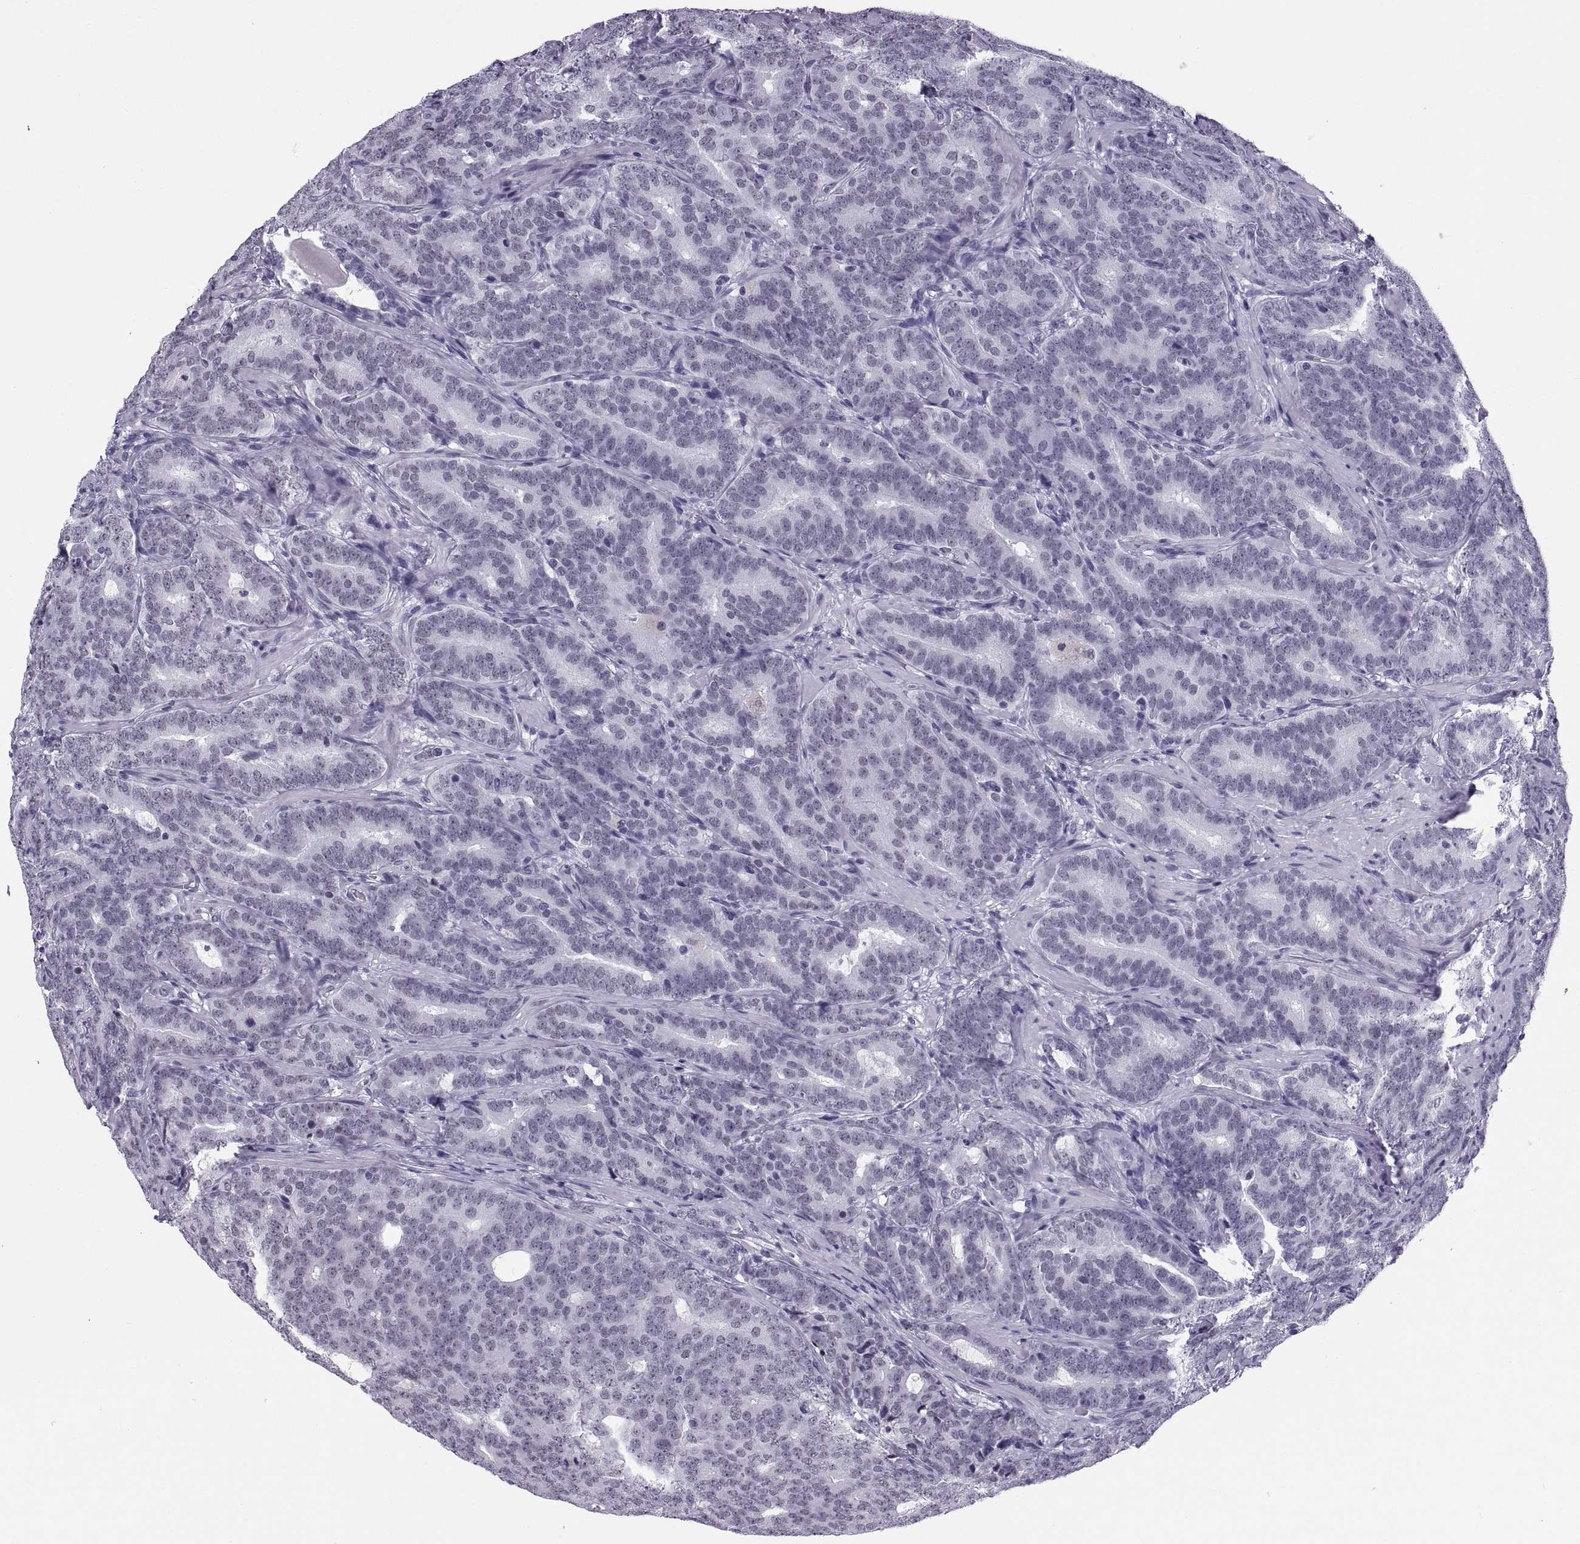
{"staining": {"intensity": "negative", "quantity": "none", "location": "none"}, "tissue": "prostate cancer", "cell_type": "Tumor cells", "image_type": "cancer", "snomed": [{"axis": "morphology", "description": "Adenocarcinoma, NOS"}, {"axis": "topography", "description": "Prostate"}], "caption": "A high-resolution micrograph shows IHC staining of prostate adenocarcinoma, which displays no significant staining in tumor cells. The staining is performed using DAB (3,3'-diaminobenzidine) brown chromogen with nuclei counter-stained in using hematoxylin.", "gene": "NEUROD6", "patient": {"sex": "male", "age": 71}}